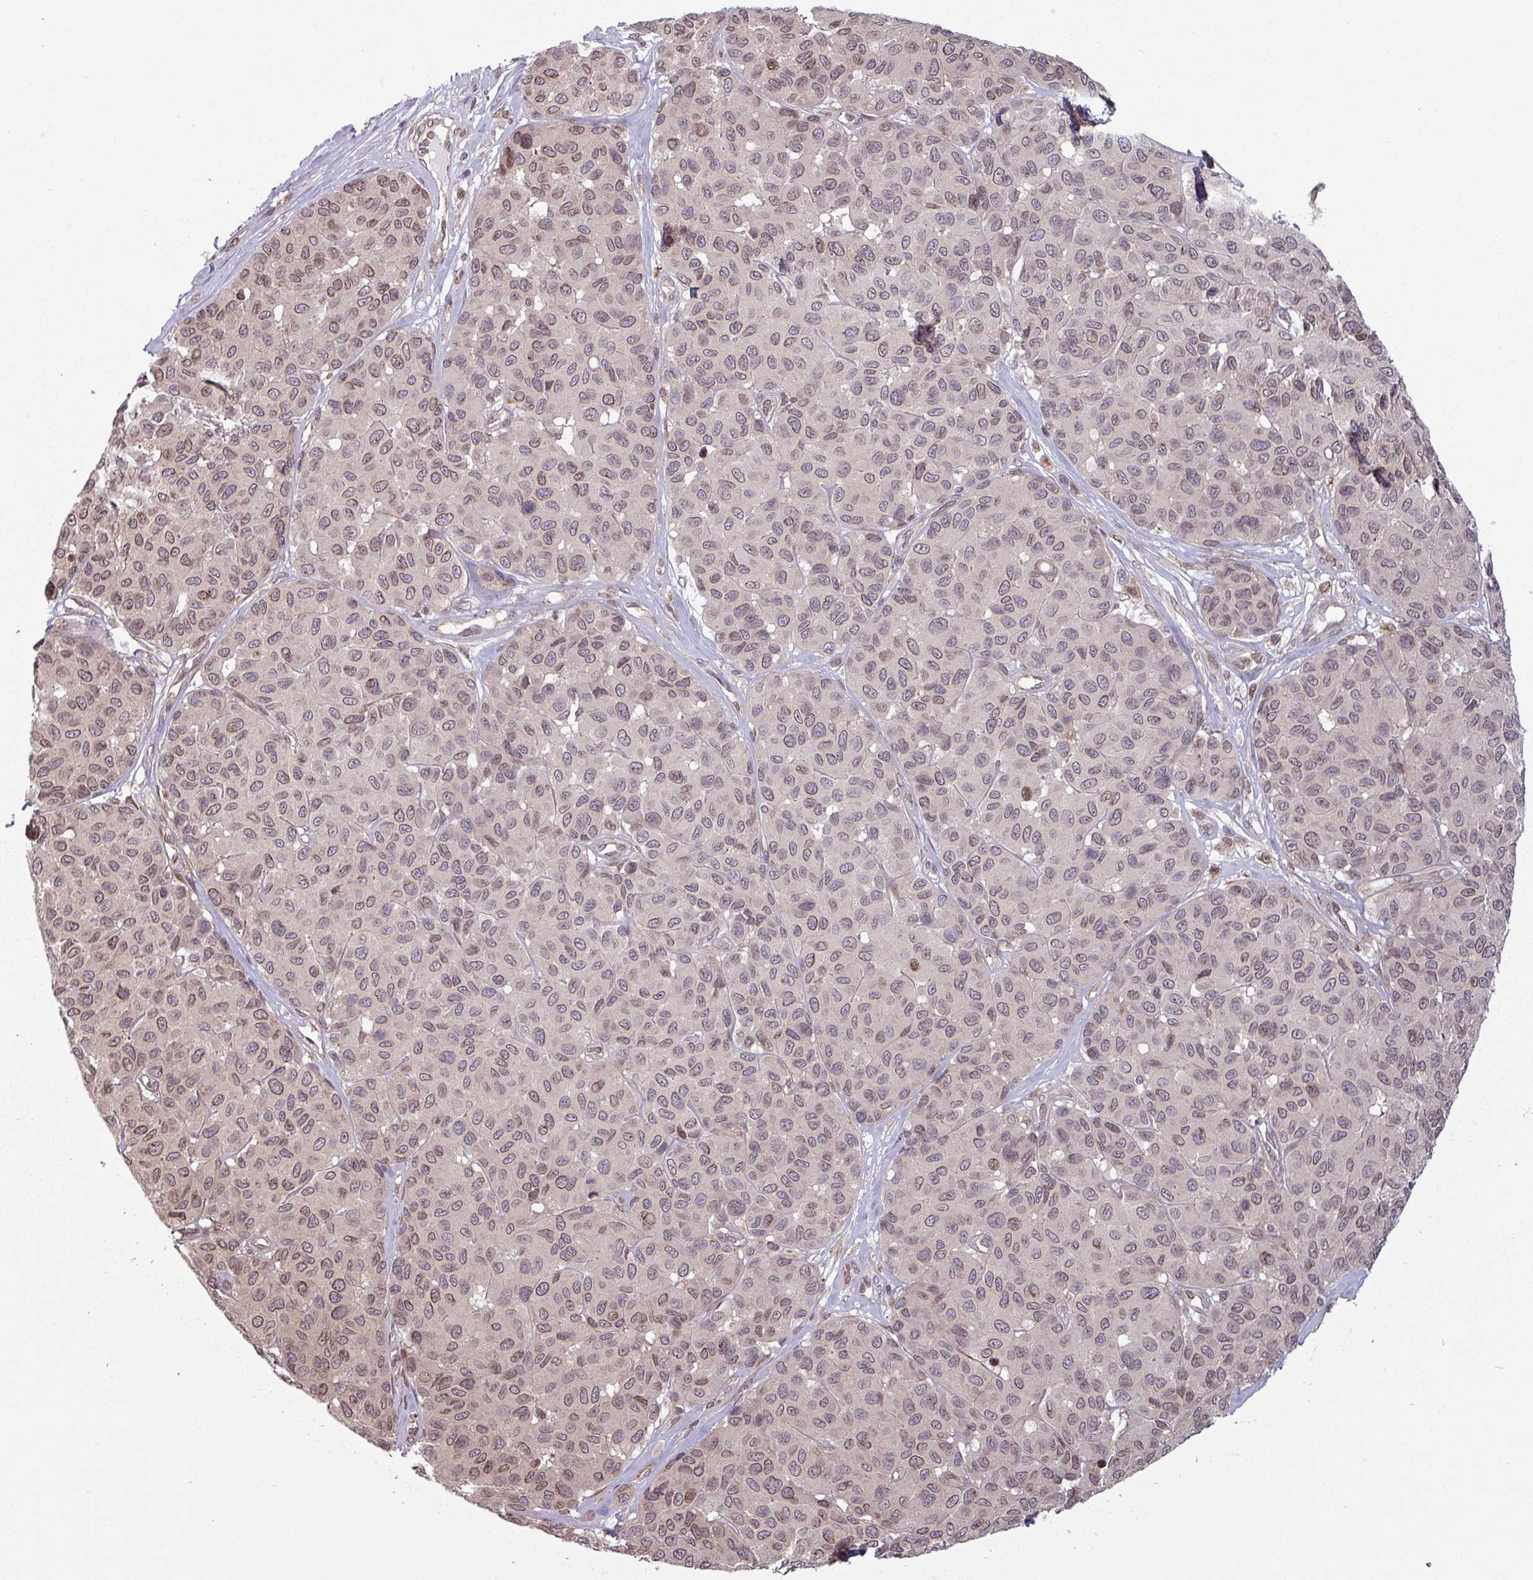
{"staining": {"intensity": "weak", "quantity": "25%-75%", "location": "cytoplasmic/membranous,nuclear"}, "tissue": "melanoma", "cell_type": "Tumor cells", "image_type": "cancer", "snomed": [{"axis": "morphology", "description": "Malignant melanoma, NOS"}, {"axis": "topography", "description": "Skin"}], "caption": "Weak cytoplasmic/membranous and nuclear staining is appreciated in about 25%-75% of tumor cells in melanoma. (DAB = brown stain, brightfield microscopy at high magnification).", "gene": "RBM4B", "patient": {"sex": "female", "age": 66}}